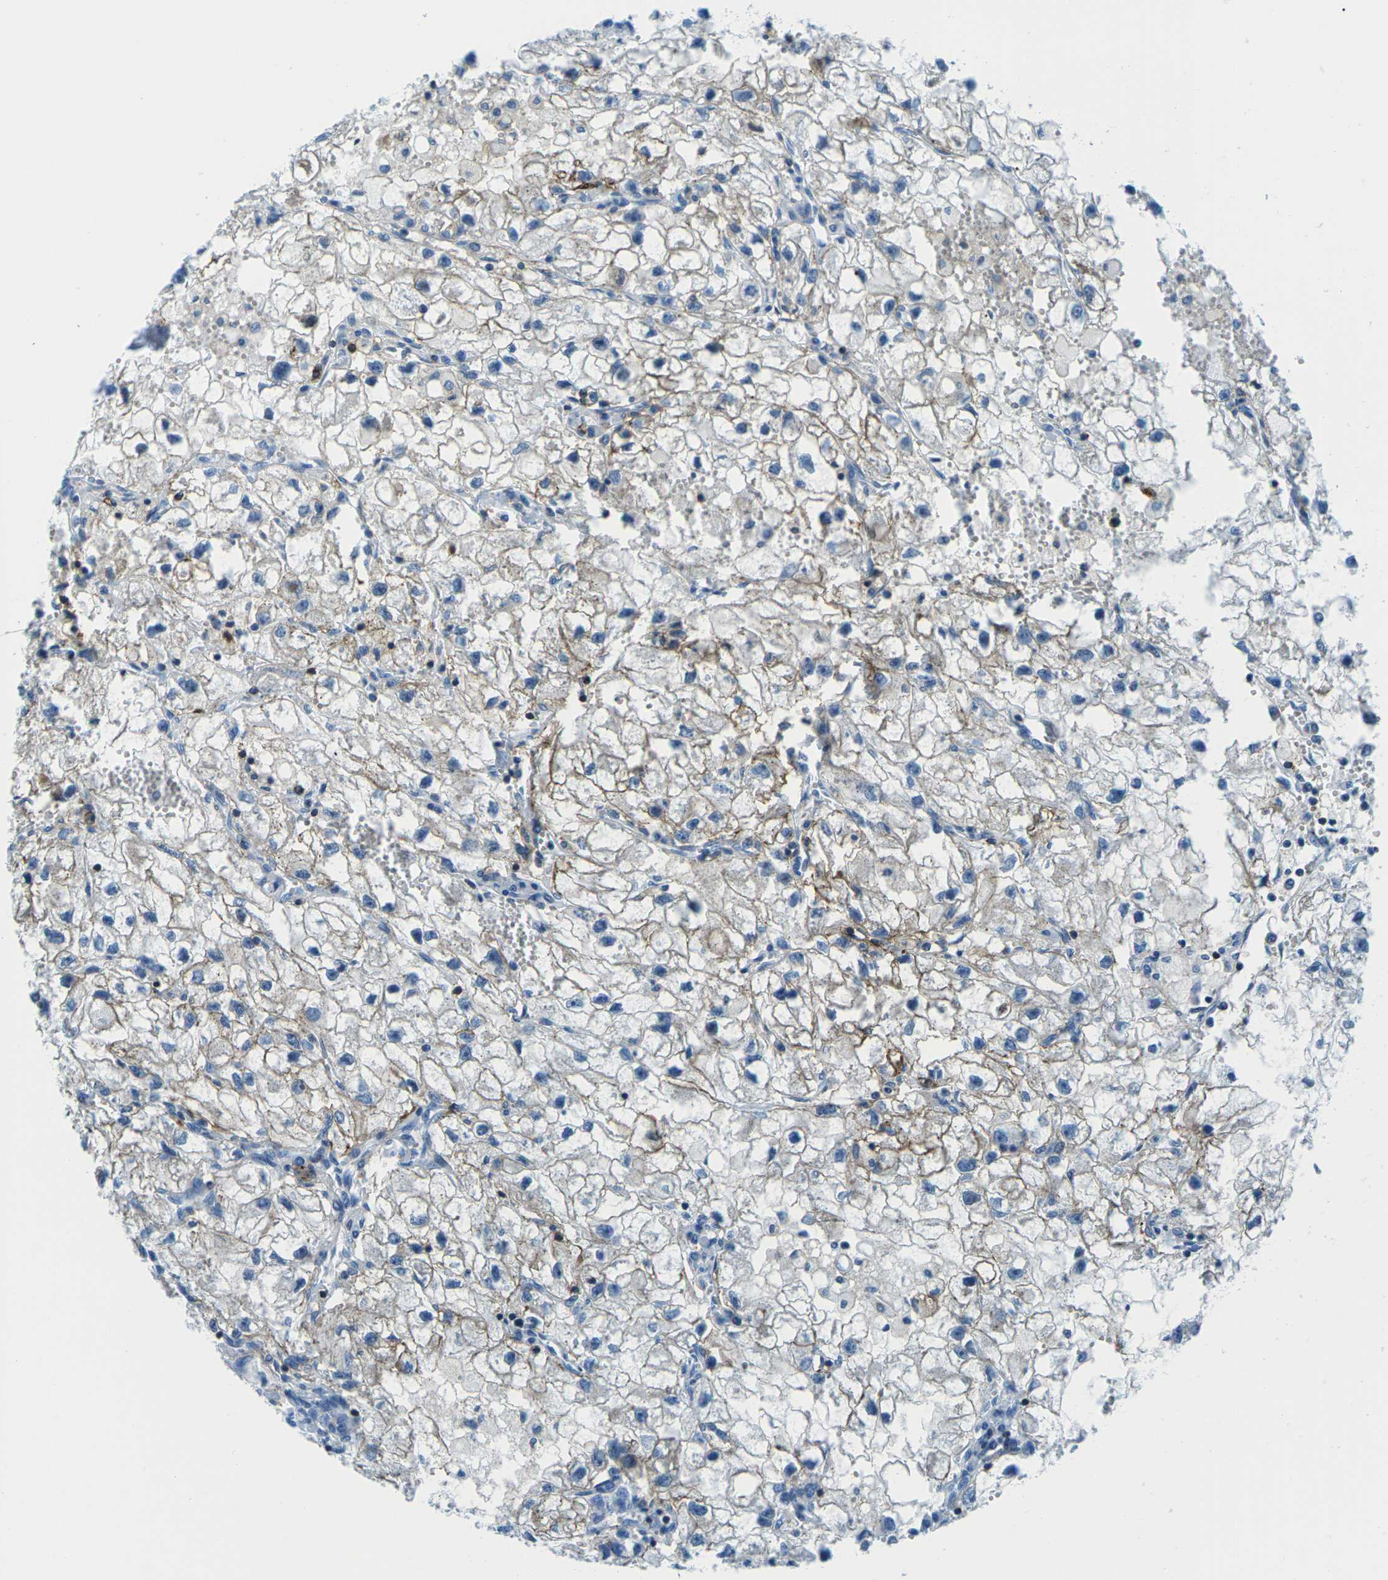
{"staining": {"intensity": "weak", "quantity": "<25%", "location": "cytoplasmic/membranous"}, "tissue": "renal cancer", "cell_type": "Tumor cells", "image_type": "cancer", "snomed": [{"axis": "morphology", "description": "Adenocarcinoma, NOS"}, {"axis": "topography", "description": "Kidney"}], "caption": "Photomicrograph shows no protein expression in tumor cells of renal cancer (adenocarcinoma) tissue. (Immunohistochemistry, brightfield microscopy, high magnification).", "gene": "SOCS4", "patient": {"sex": "female", "age": 70}}